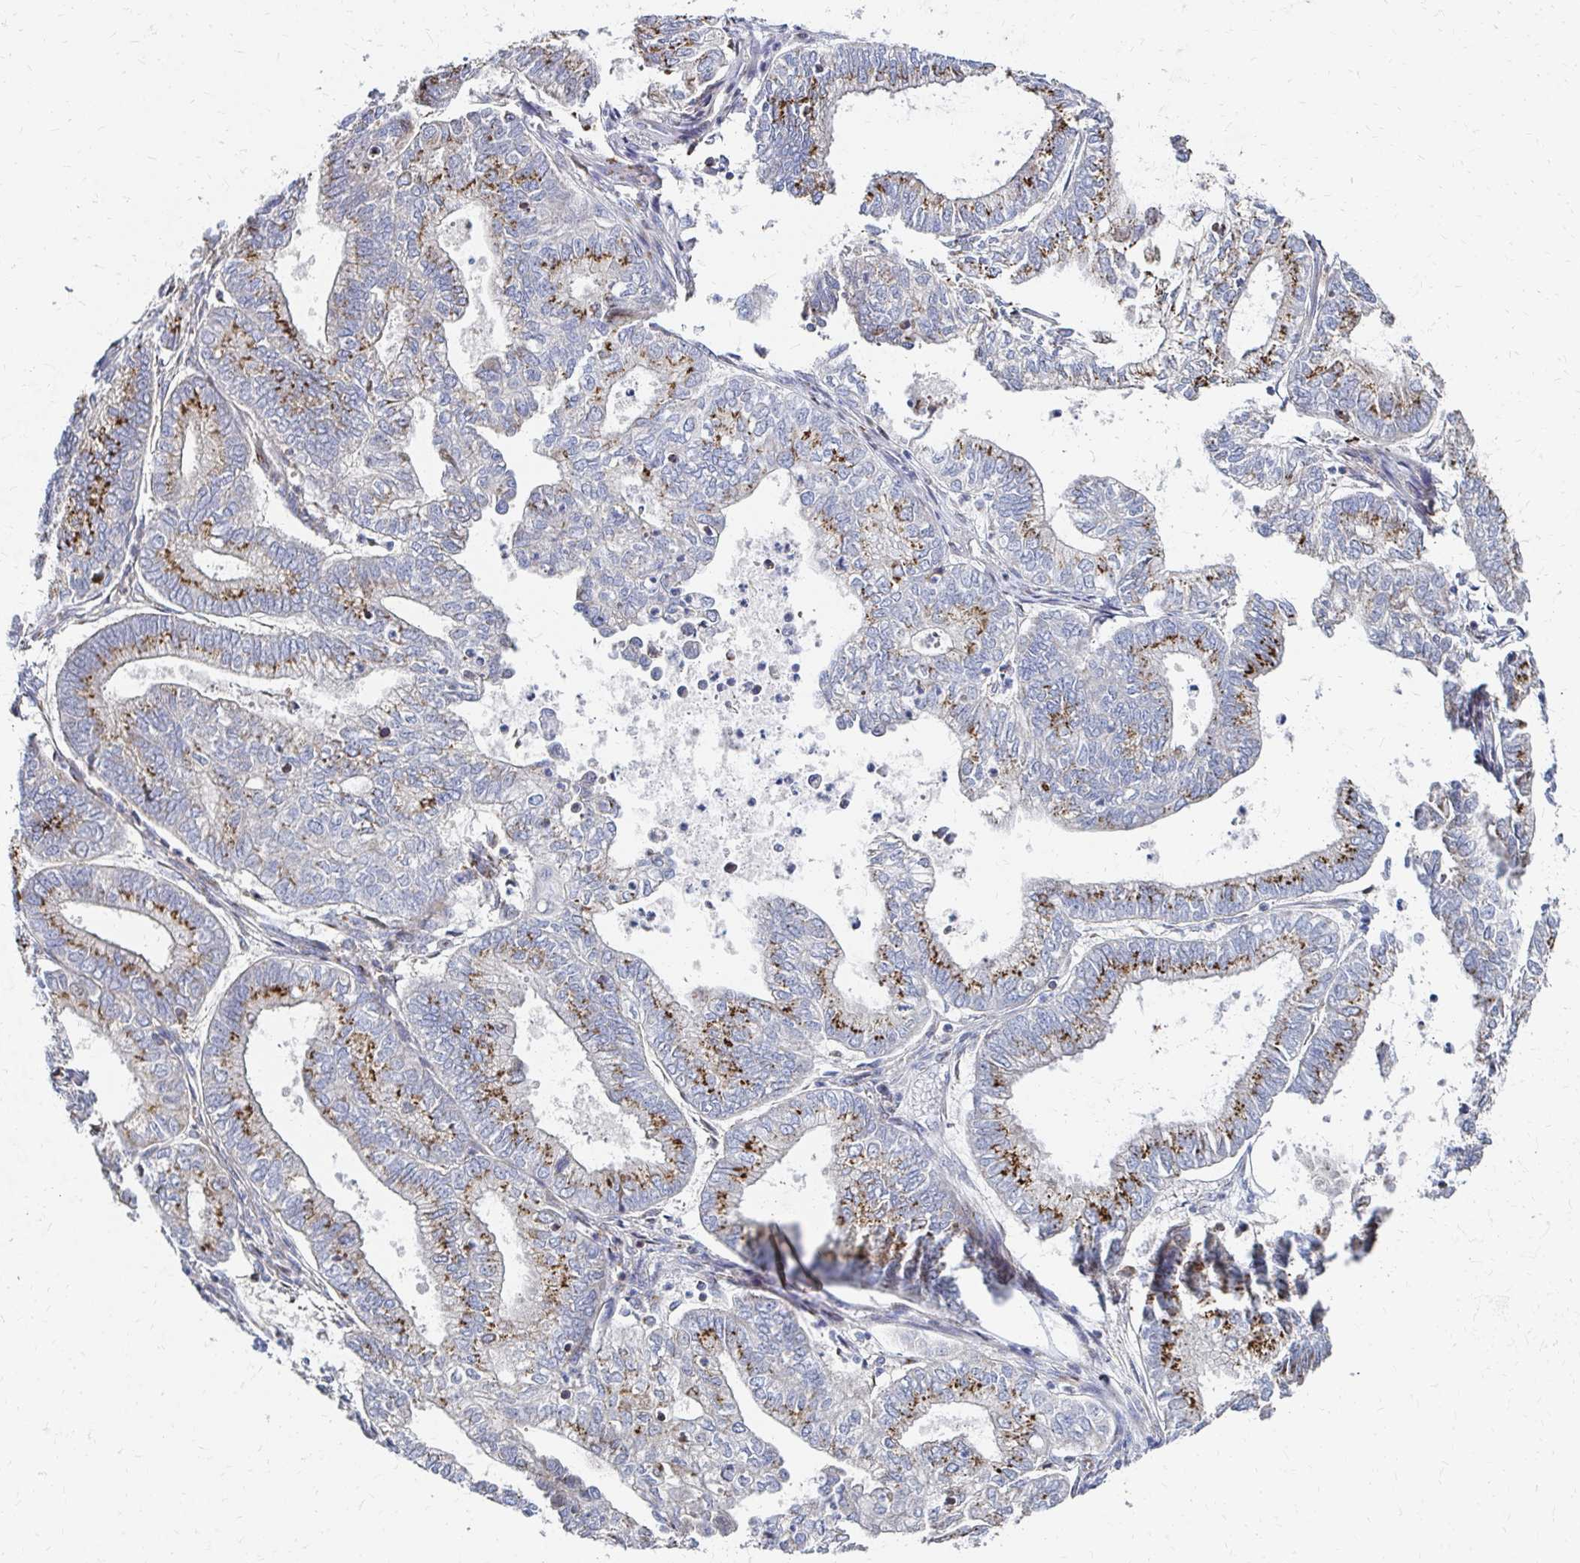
{"staining": {"intensity": "moderate", "quantity": "25%-75%", "location": "cytoplasmic/membranous"}, "tissue": "ovarian cancer", "cell_type": "Tumor cells", "image_type": "cancer", "snomed": [{"axis": "morphology", "description": "Carcinoma, endometroid"}, {"axis": "topography", "description": "Ovary"}], "caption": "Protein staining of ovarian cancer (endometroid carcinoma) tissue reveals moderate cytoplasmic/membranous staining in about 25%-75% of tumor cells. (DAB = brown stain, brightfield microscopy at high magnification).", "gene": "MAN1A1", "patient": {"sex": "female", "age": 64}}